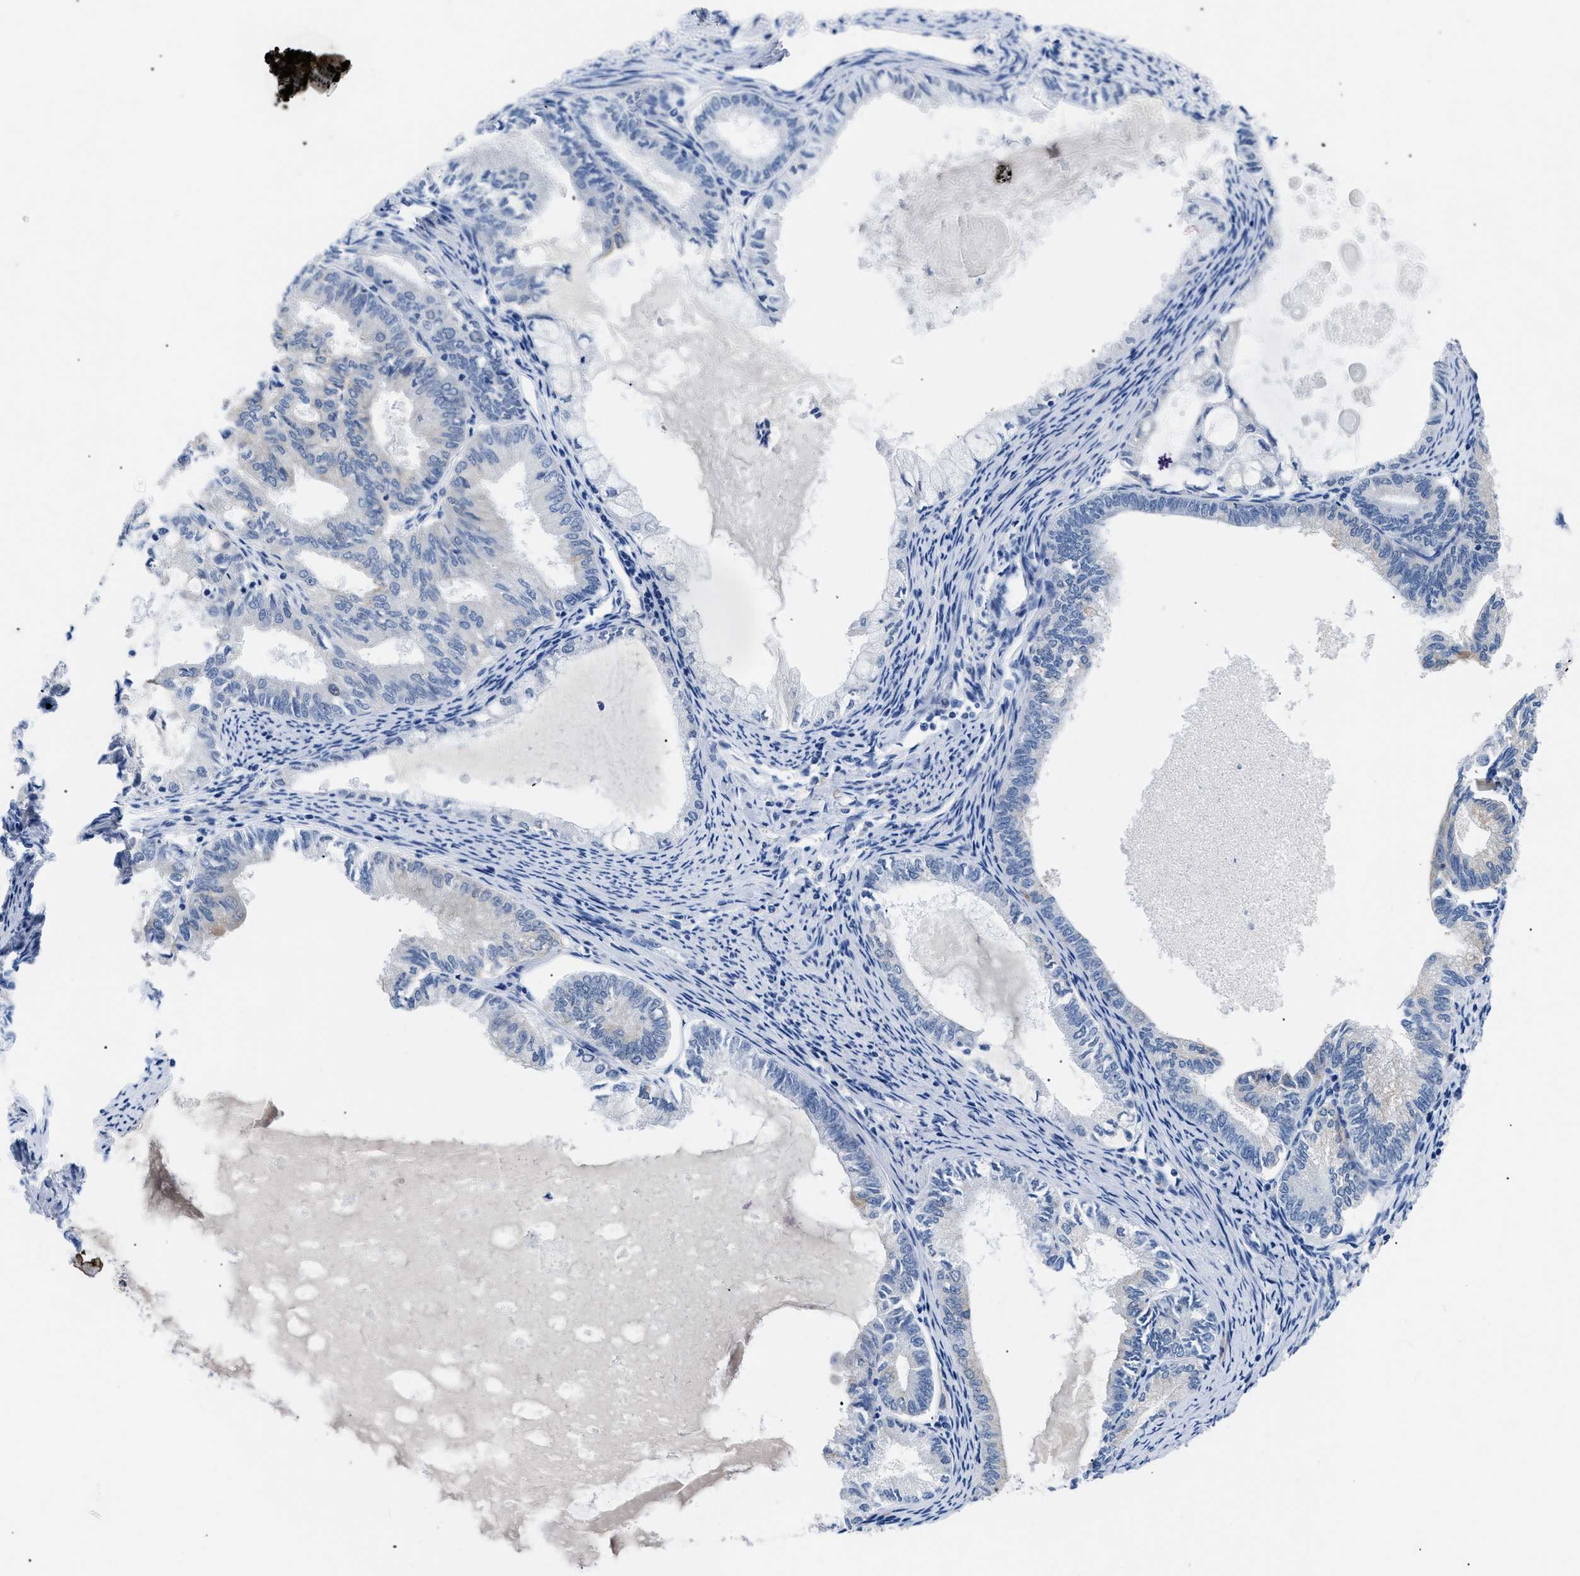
{"staining": {"intensity": "negative", "quantity": "none", "location": "none"}, "tissue": "endometrial cancer", "cell_type": "Tumor cells", "image_type": "cancer", "snomed": [{"axis": "morphology", "description": "Adenocarcinoma, NOS"}, {"axis": "topography", "description": "Endometrium"}], "caption": "The IHC micrograph has no significant expression in tumor cells of endometrial cancer (adenocarcinoma) tissue.", "gene": "TMEM68", "patient": {"sex": "female", "age": 86}}